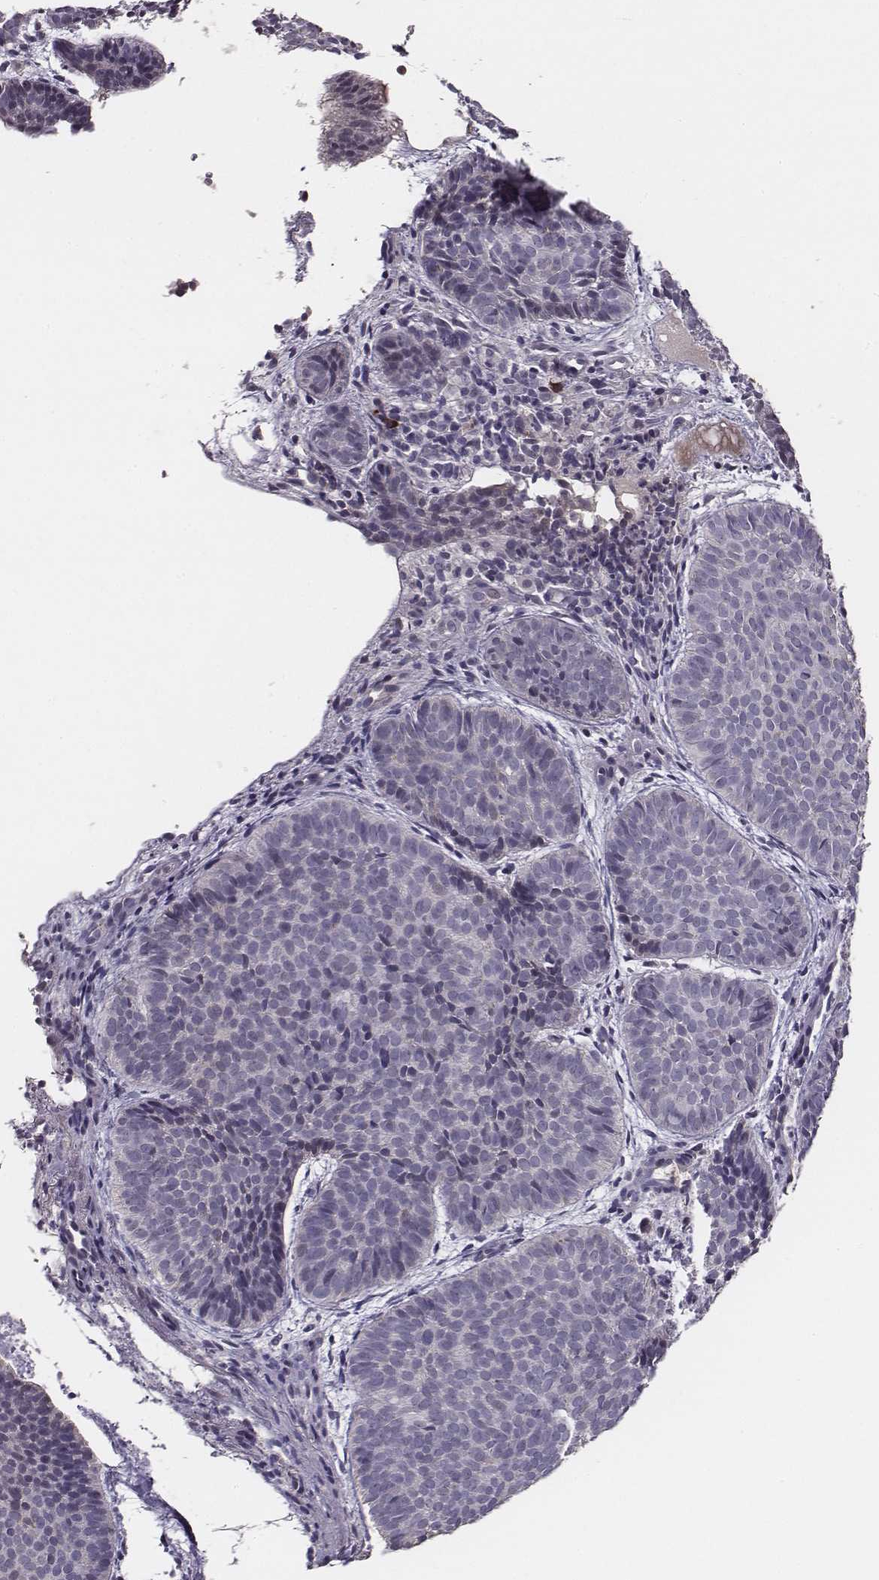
{"staining": {"intensity": "negative", "quantity": "none", "location": "none"}, "tissue": "skin cancer", "cell_type": "Tumor cells", "image_type": "cancer", "snomed": [{"axis": "morphology", "description": "Basal cell carcinoma"}, {"axis": "topography", "description": "Skin"}], "caption": "DAB immunohistochemical staining of skin basal cell carcinoma shows no significant staining in tumor cells. (Stains: DAB IHC with hematoxylin counter stain, Microscopy: brightfield microscopy at high magnification).", "gene": "SLC22A6", "patient": {"sex": "male", "age": 57}}